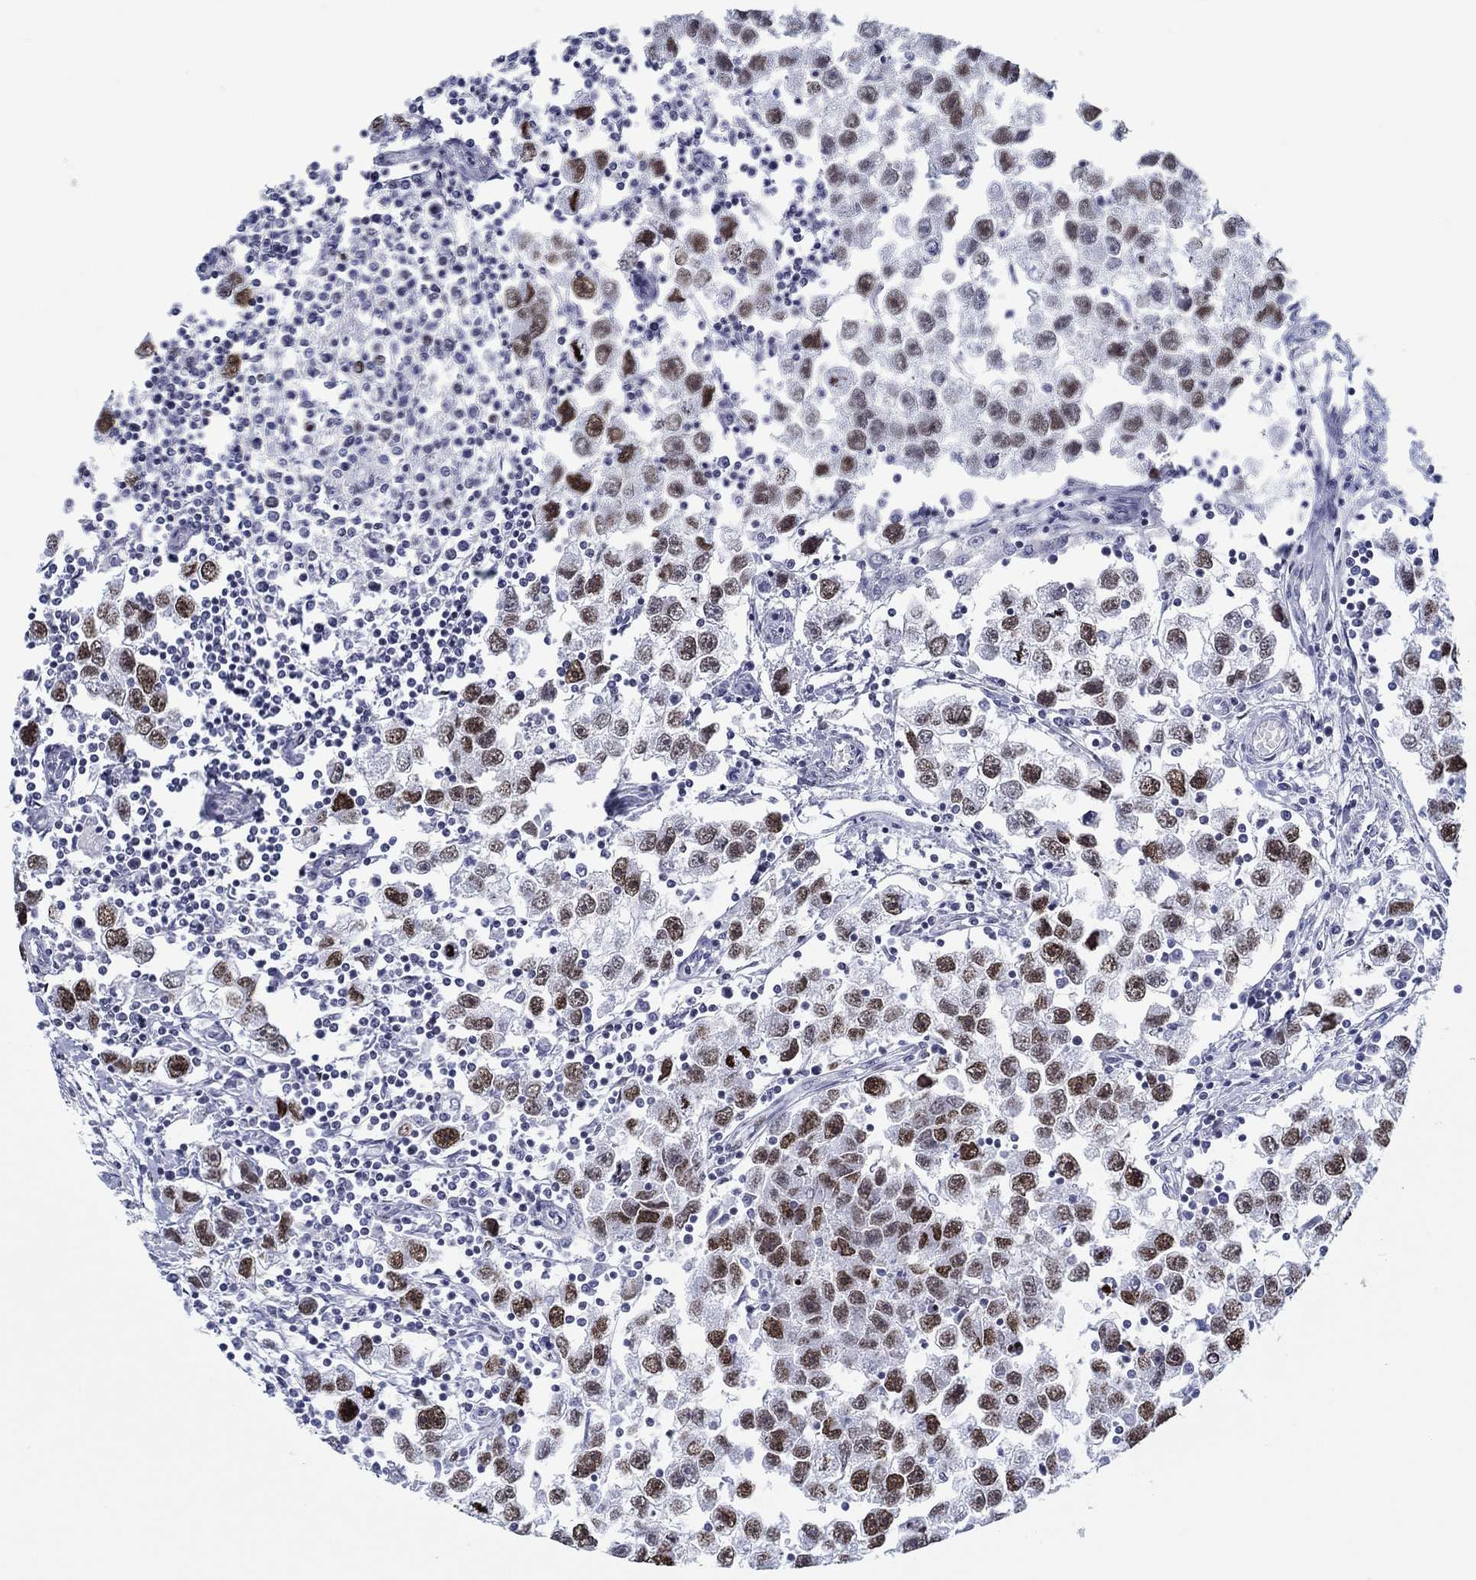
{"staining": {"intensity": "strong", "quantity": "25%-75%", "location": "nuclear"}, "tissue": "testis cancer", "cell_type": "Tumor cells", "image_type": "cancer", "snomed": [{"axis": "morphology", "description": "Seminoma, NOS"}, {"axis": "topography", "description": "Testis"}], "caption": "The photomicrograph displays a brown stain indicating the presence of a protein in the nuclear of tumor cells in testis seminoma.", "gene": "H1-1", "patient": {"sex": "male", "age": 30}}